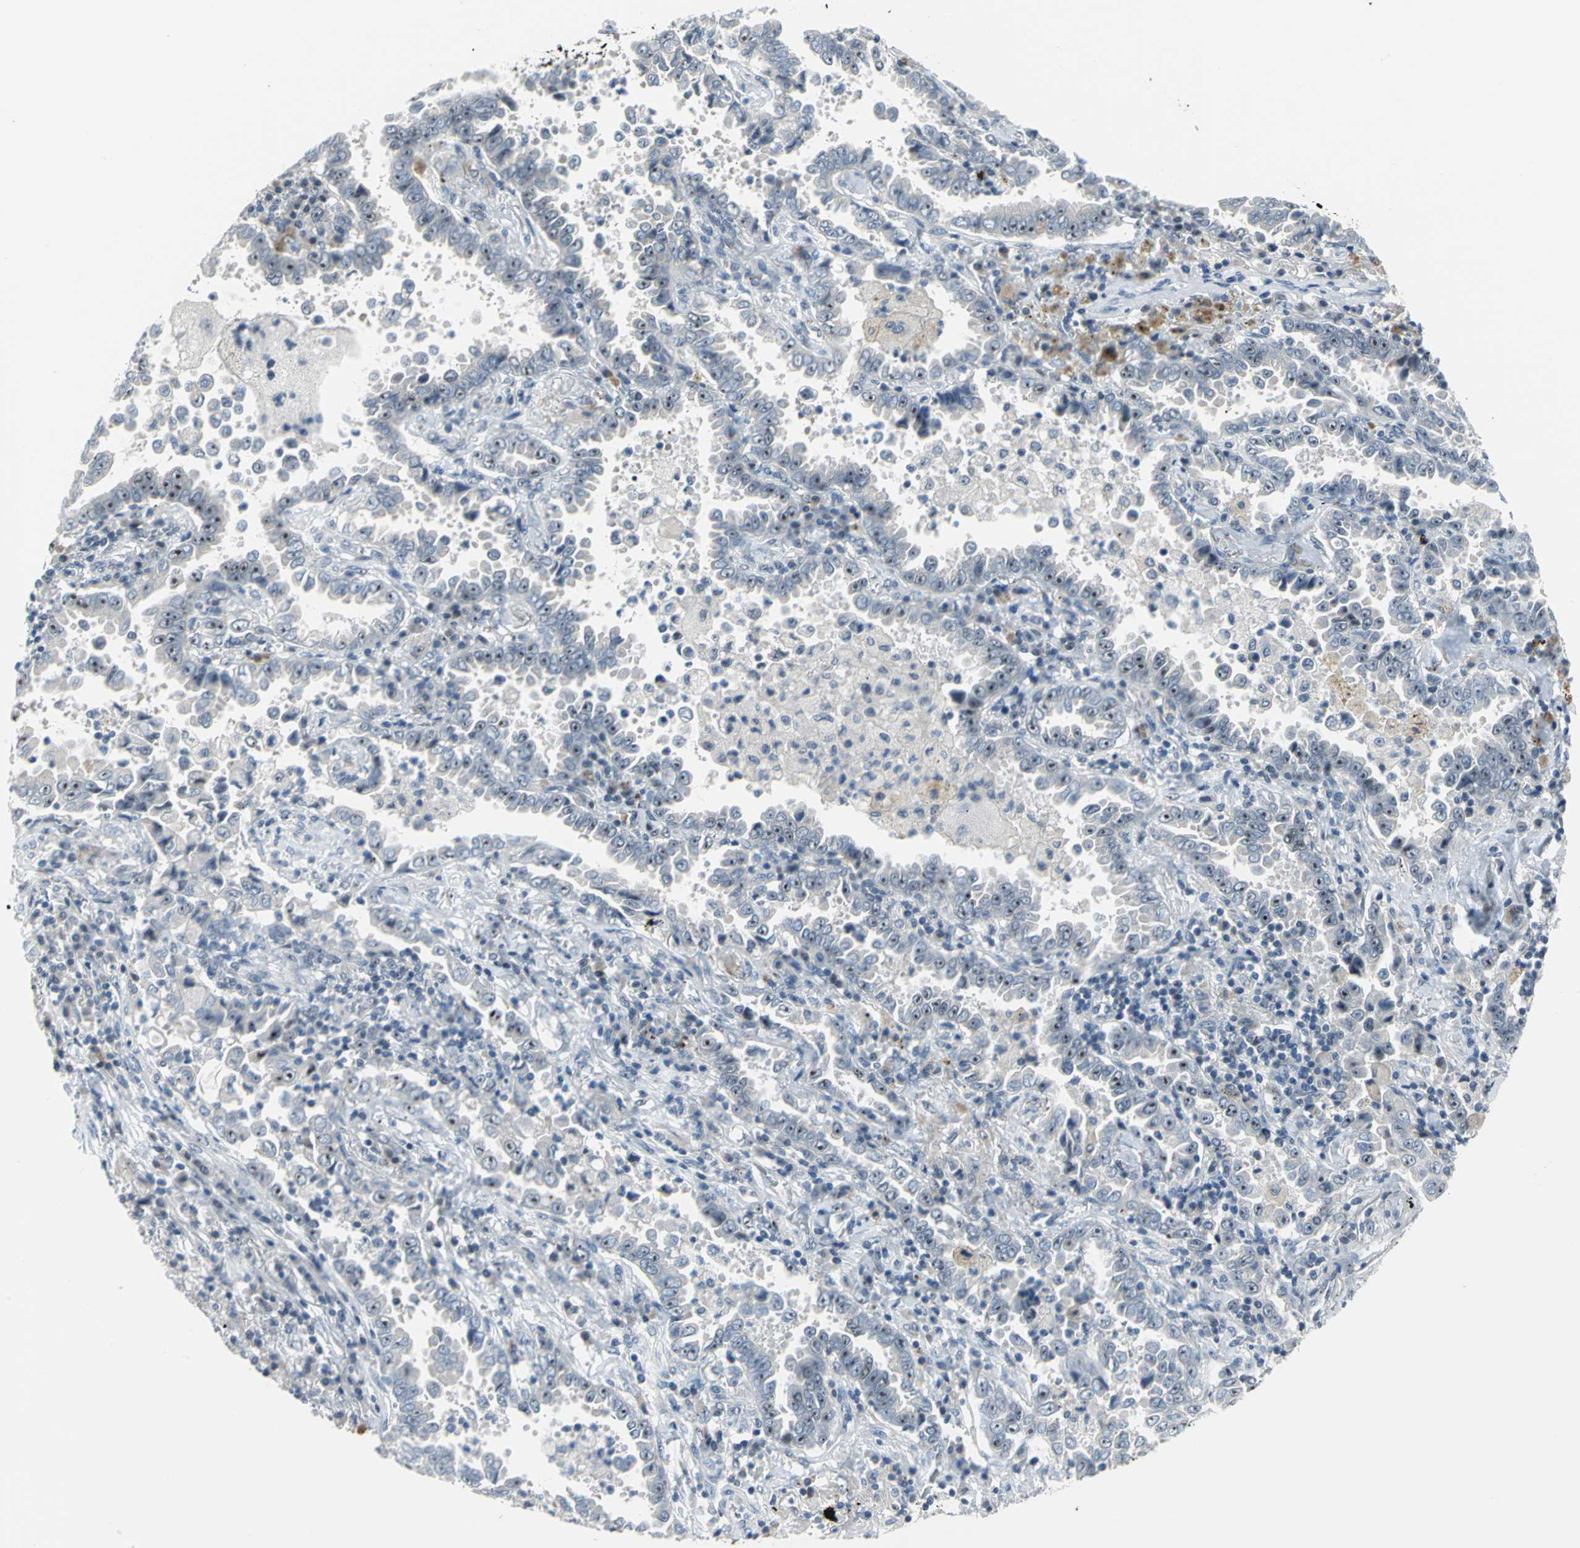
{"staining": {"intensity": "strong", "quantity": ">75%", "location": "nuclear"}, "tissue": "lung cancer", "cell_type": "Tumor cells", "image_type": "cancer", "snomed": [{"axis": "morphology", "description": "Normal tissue, NOS"}, {"axis": "morphology", "description": "Inflammation, NOS"}, {"axis": "morphology", "description": "Adenocarcinoma, NOS"}, {"axis": "topography", "description": "Lung"}], "caption": "This is an image of immunohistochemistry staining of lung adenocarcinoma, which shows strong positivity in the nuclear of tumor cells.", "gene": "MYBBP1A", "patient": {"sex": "female", "age": 64}}